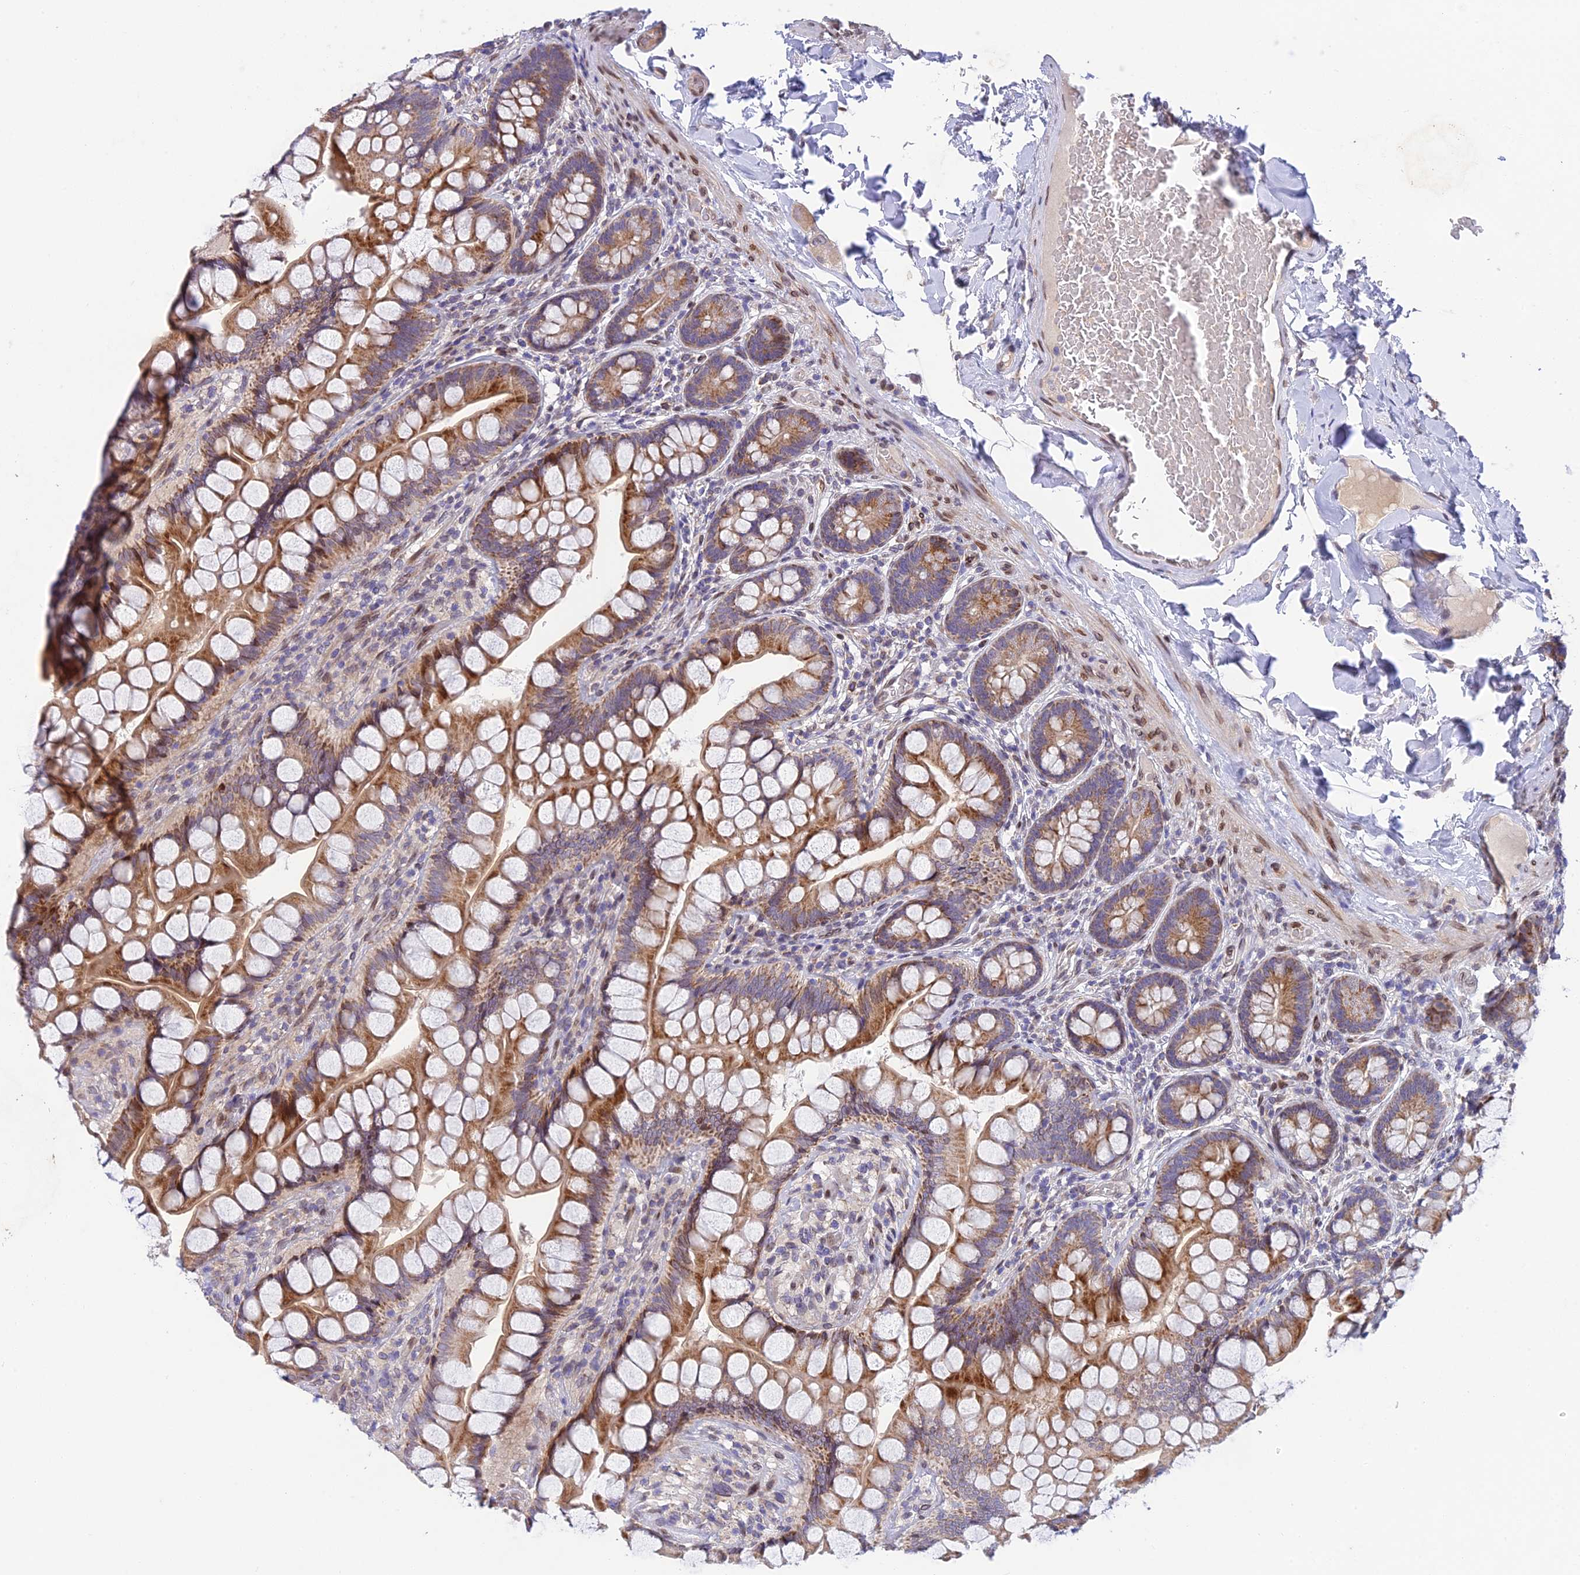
{"staining": {"intensity": "strong", "quantity": ">75%", "location": "cytoplasmic/membranous"}, "tissue": "small intestine", "cell_type": "Glandular cells", "image_type": "normal", "snomed": [{"axis": "morphology", "description": "Normal tissue, NOS"}, {"axis": "topography", "description": "Small intestine"}], "caption": "High-magnification brightfield microscopy of unremarkable small intestine stained with DAB (brown) and counterstained with hematoxylin (blue). glandular cells exhibit strong cytoplasmic/membranous staining is appreciated in about>75% of cells.", "gene": "MGAT2", "patient": {"sex": "male", "age": 70}}